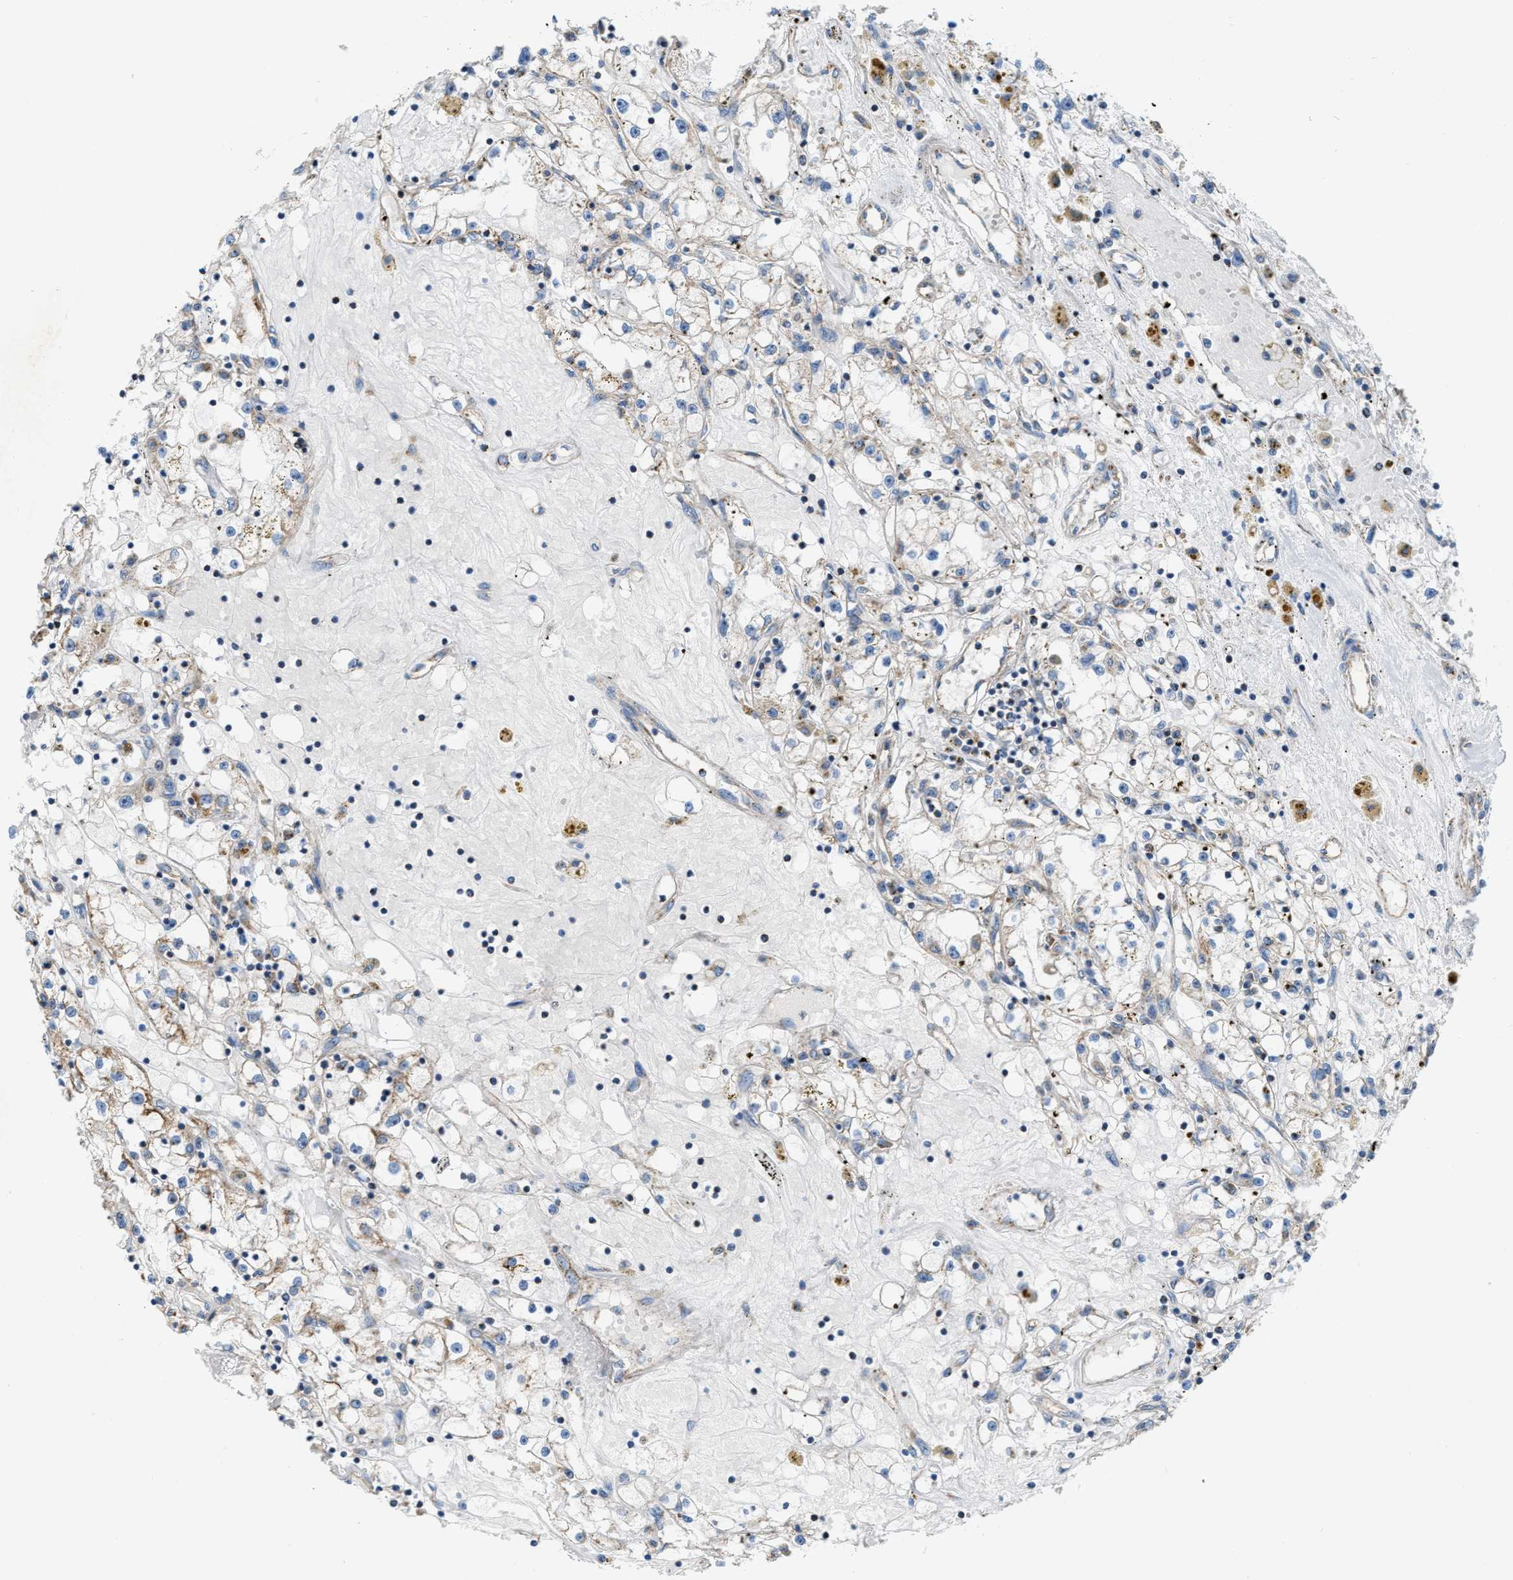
{"staining": {"intensity": "weak", "quantity": "<25%", "location": "cytoplasmic/membranous"}, "tissue": "renal cancer", "cell_type": "Tumor cells", "image_type": "cancer", "snomed": [{"axis": "morphology", "description": "Adenocarcinoma, NOS"}, {"axis": "topography", "description": "Kidney"}], "caption": "This is an IHC photomicrograph of renal adenocarcinoma. There is no expression in tumor cells.", "gene": "JADE1", "patient": {"sex": "male", "age": 56}}